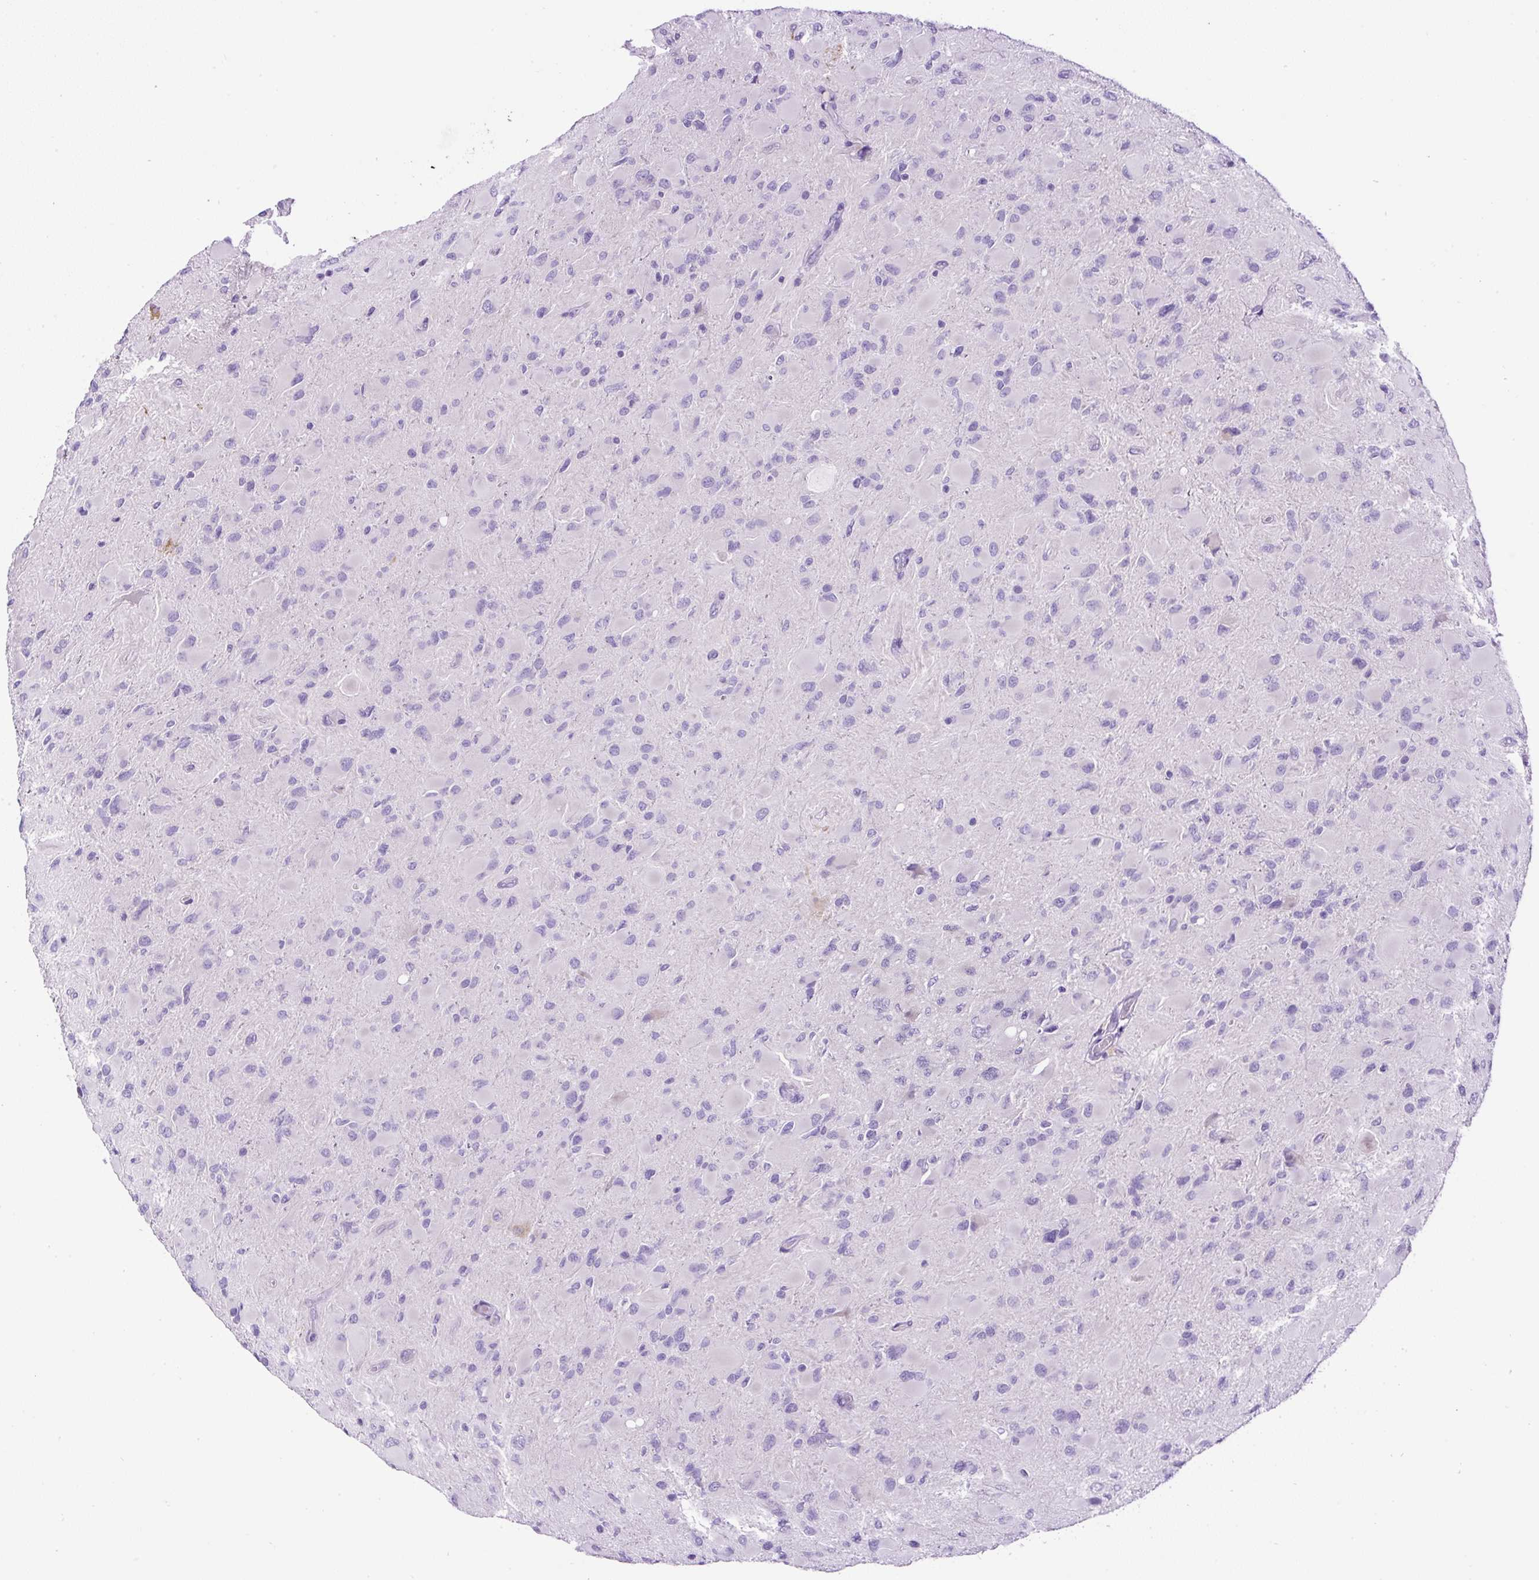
{"staining": {"intensity": "negative", "quantity": "none", "location": "none"}, "tissue": "glioma", "cell_type": "Tumor cells", "image_type": "cancer", "snomed": [{"axis": "morphology", "description": "Glioma, malignant, High grade"}, {"axis": "topography", "description": "Cerebral cortex"}], "caption": "Tumor cells are negative for protein expression in human glioma.", "gene": "PDIA2", "patient": {"sex": "female", "age": 36}}